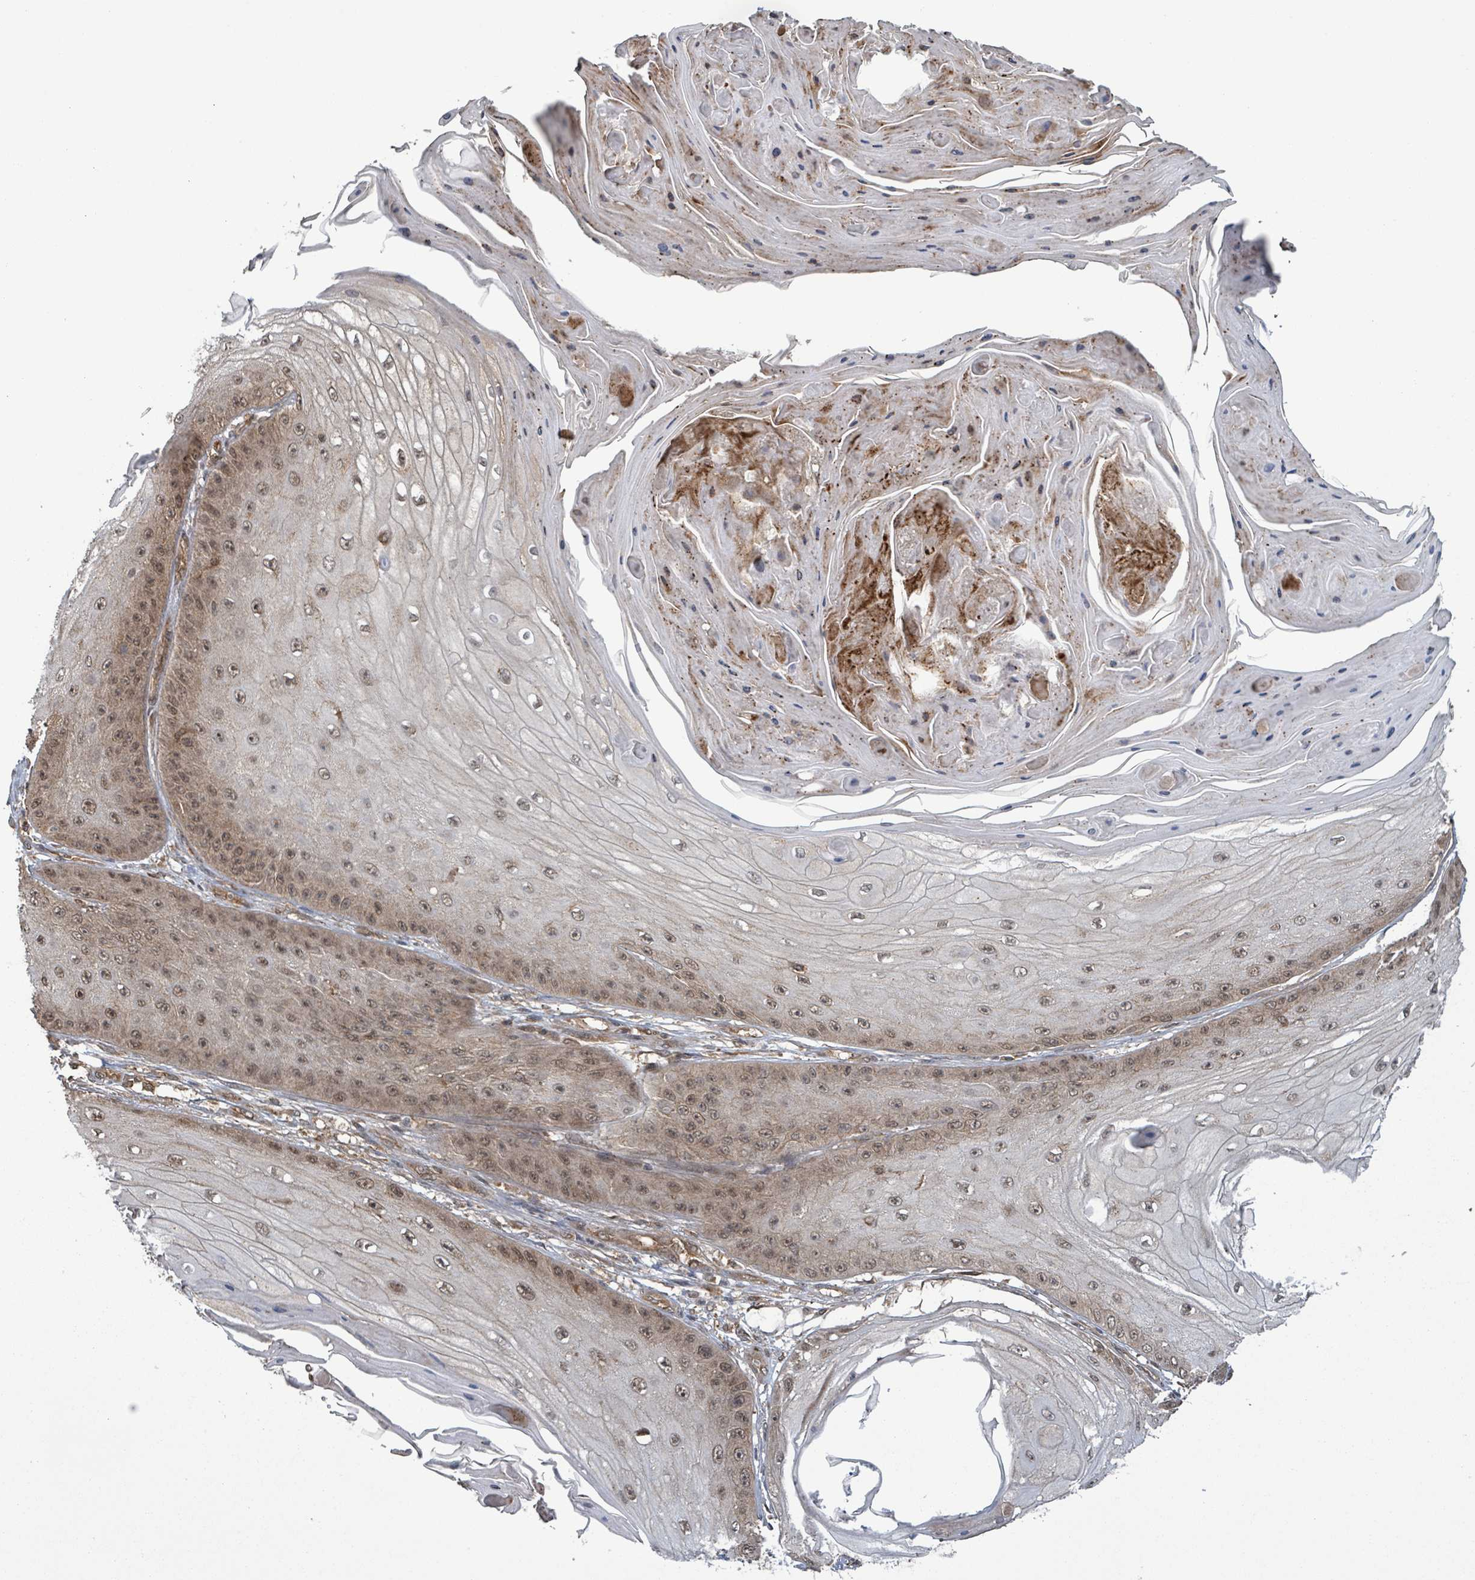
{"staining": {"intensity": "moderate", "quantity": ">75%", "location": "nuclear"}, "tissue": "skin cancer", "cell_type": "Tumor cells", "image_type": "cancer", "snomed": [{"axis": "morphology", "description": "Squamous cell carcinoma, NOS"}, {"axis": "topography", "description": "Skin"}], "caption": "A histopathology image of squamous cell carcinoma (skin) stained for a protein shows moderate nuclear brown staining in tumor cells.", "gene": "KLC1", "patient": {"sex": "male", "age": 70}}